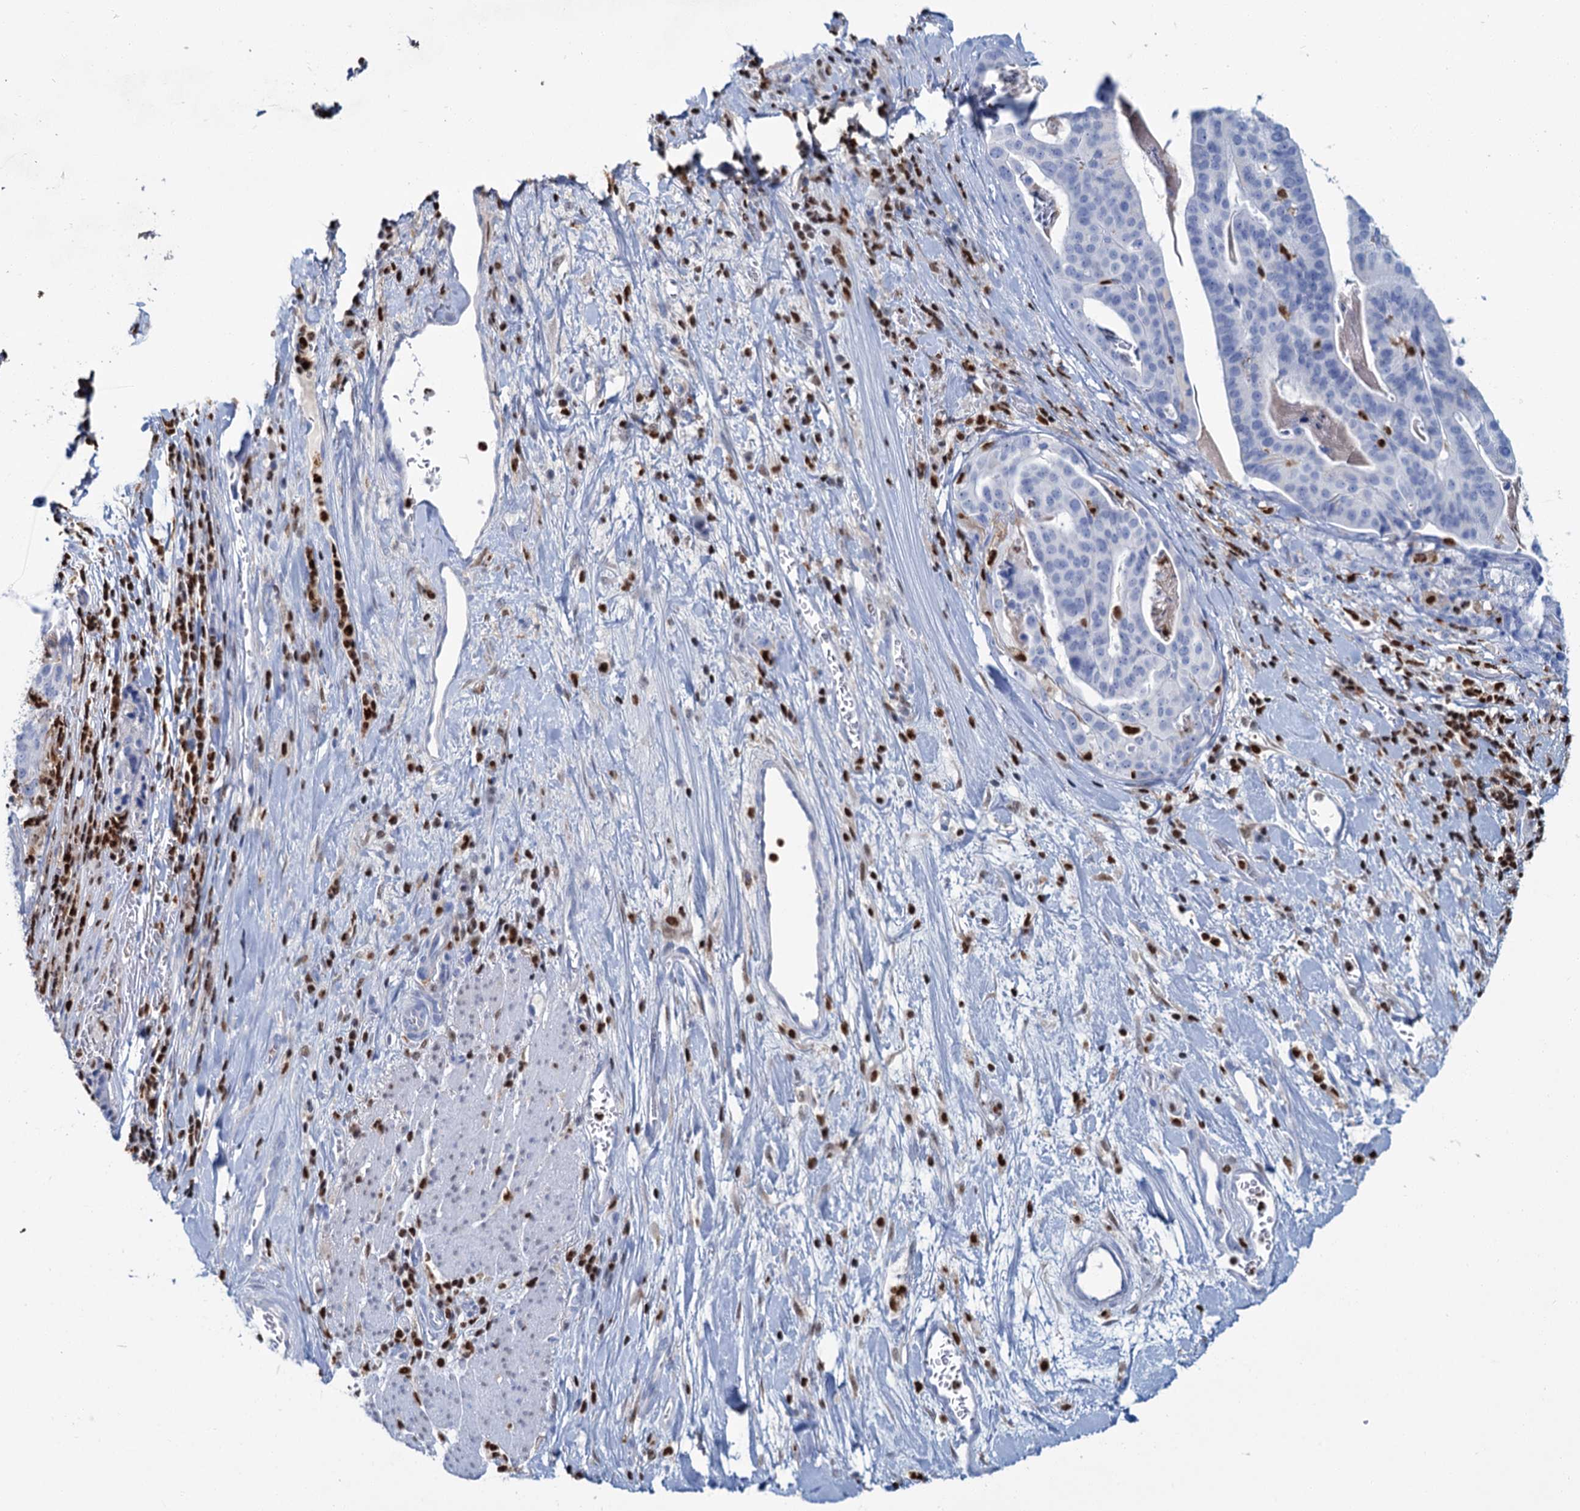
{"staining": {"intensity": "negative", "quantity": "none", "location": "none"}, "tissue": "stomach cancer", "cell_type": "Tumor cells", "image_type": "cancer", "snomed": [{"axis": "morphology", "description": "Adenocarcinoma, NOS"}, {"axis": "topography", "description": "Stomach"}], "caption": "Stomach cancer (adenocarcinoma) was stained to show a protein in brown. There is no significant positivity in tumor cells.", "gene": "CELF2", "patient": {"sex": "male", "age": 48}}